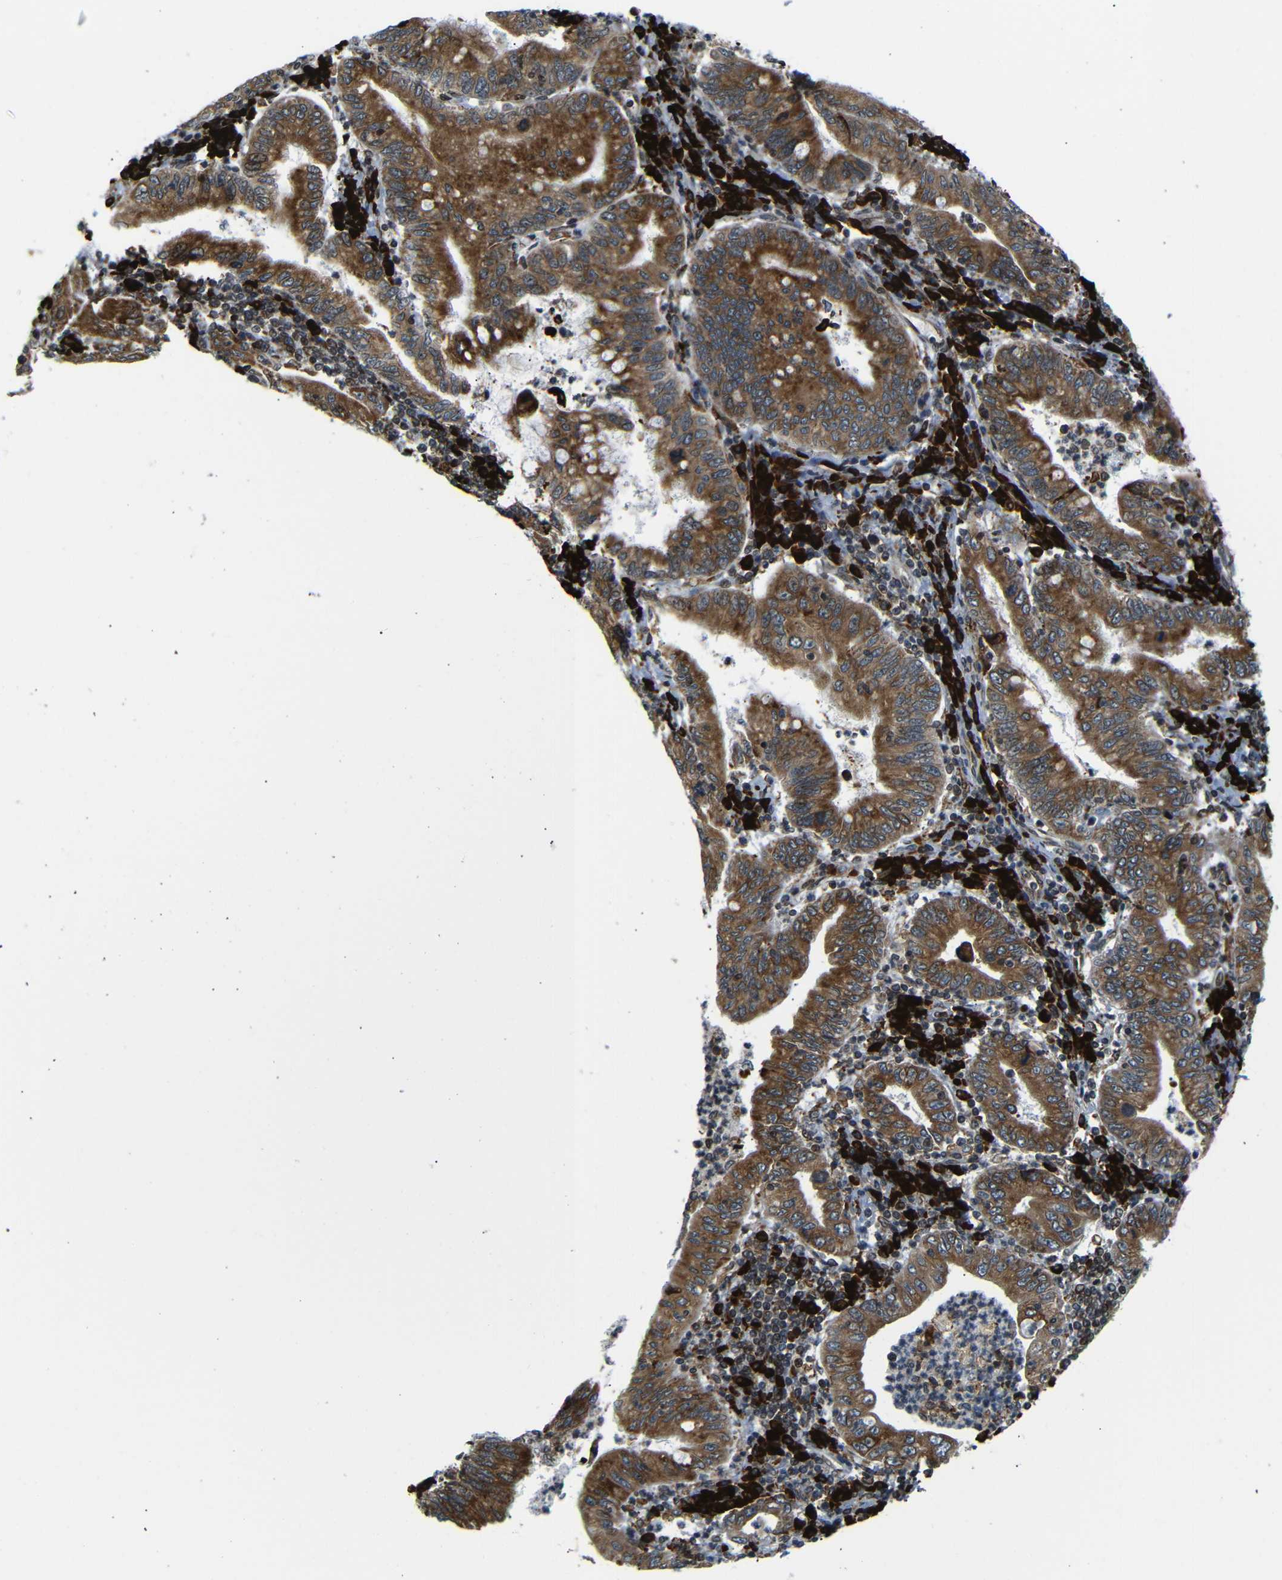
{"staining": {"intensity": "strong", "quantity": ">75%", "location": "cytoplasmic/membranous"}, "tissue": "stomach cancer", "cell_type": "Tumor cells", "image_type": "cancer", "snomed": [{"axis": "morphology", "description": "Normal tissue, NOS"}, {"axis": "morphology", "description": "Adenocarcinoma, NOS"}, {"axis": "topography", "description": "Esophagus"}, {"axis": "topography", "description": "Stomach, upper"}, {"axis": "topography", "description": "Peripheral nerve tissue"}], "caption": "Immunohistochemical staining of human adenocarcinoma (stomach) exhibits high levels of strong cytoplasmic/membranous protein expression in approximately >75% of tumor cells.", "gene": "SPCS2", "patient": {"sex": "male", "age": 62}}